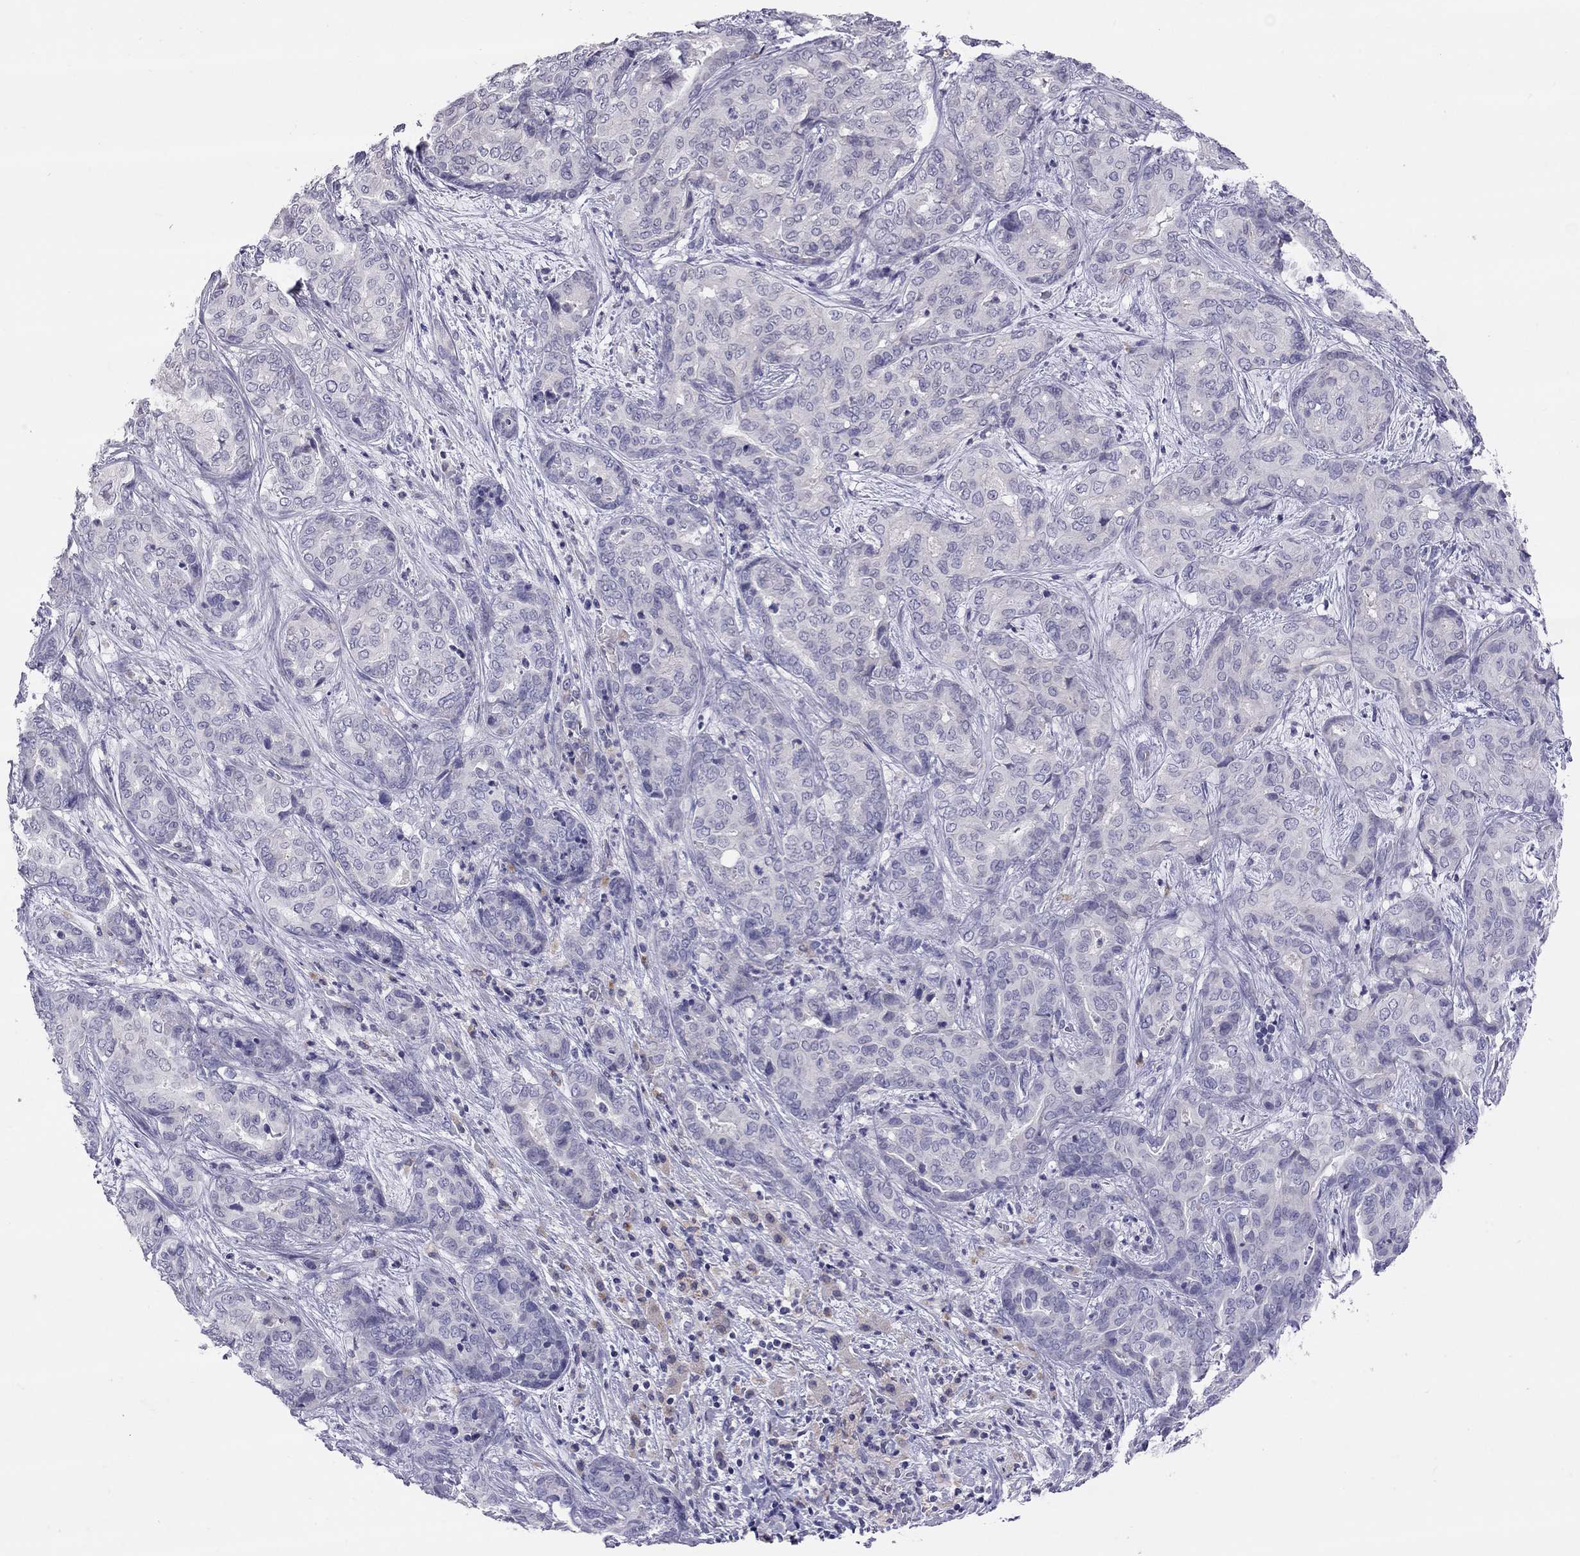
{"staining": {"intensity": "negative", "quantity": "none", "location": "none"}, "tissue": "liver cancer", "cell_type": "Tumor cells", "image_type": "cancer", "snomed": [{"axis": "morphology", "description": "Cholangiocarcinoma"}, {"axis": "topography", "description": "Liver"}], "caption": "Liver cholangiocarcinoma stained for a protein using immunohistochemistry (IHC) exhibits no positivity tumor cells.", "gene": "MUC16", "patient": {"sex": "female", "age": 64}}